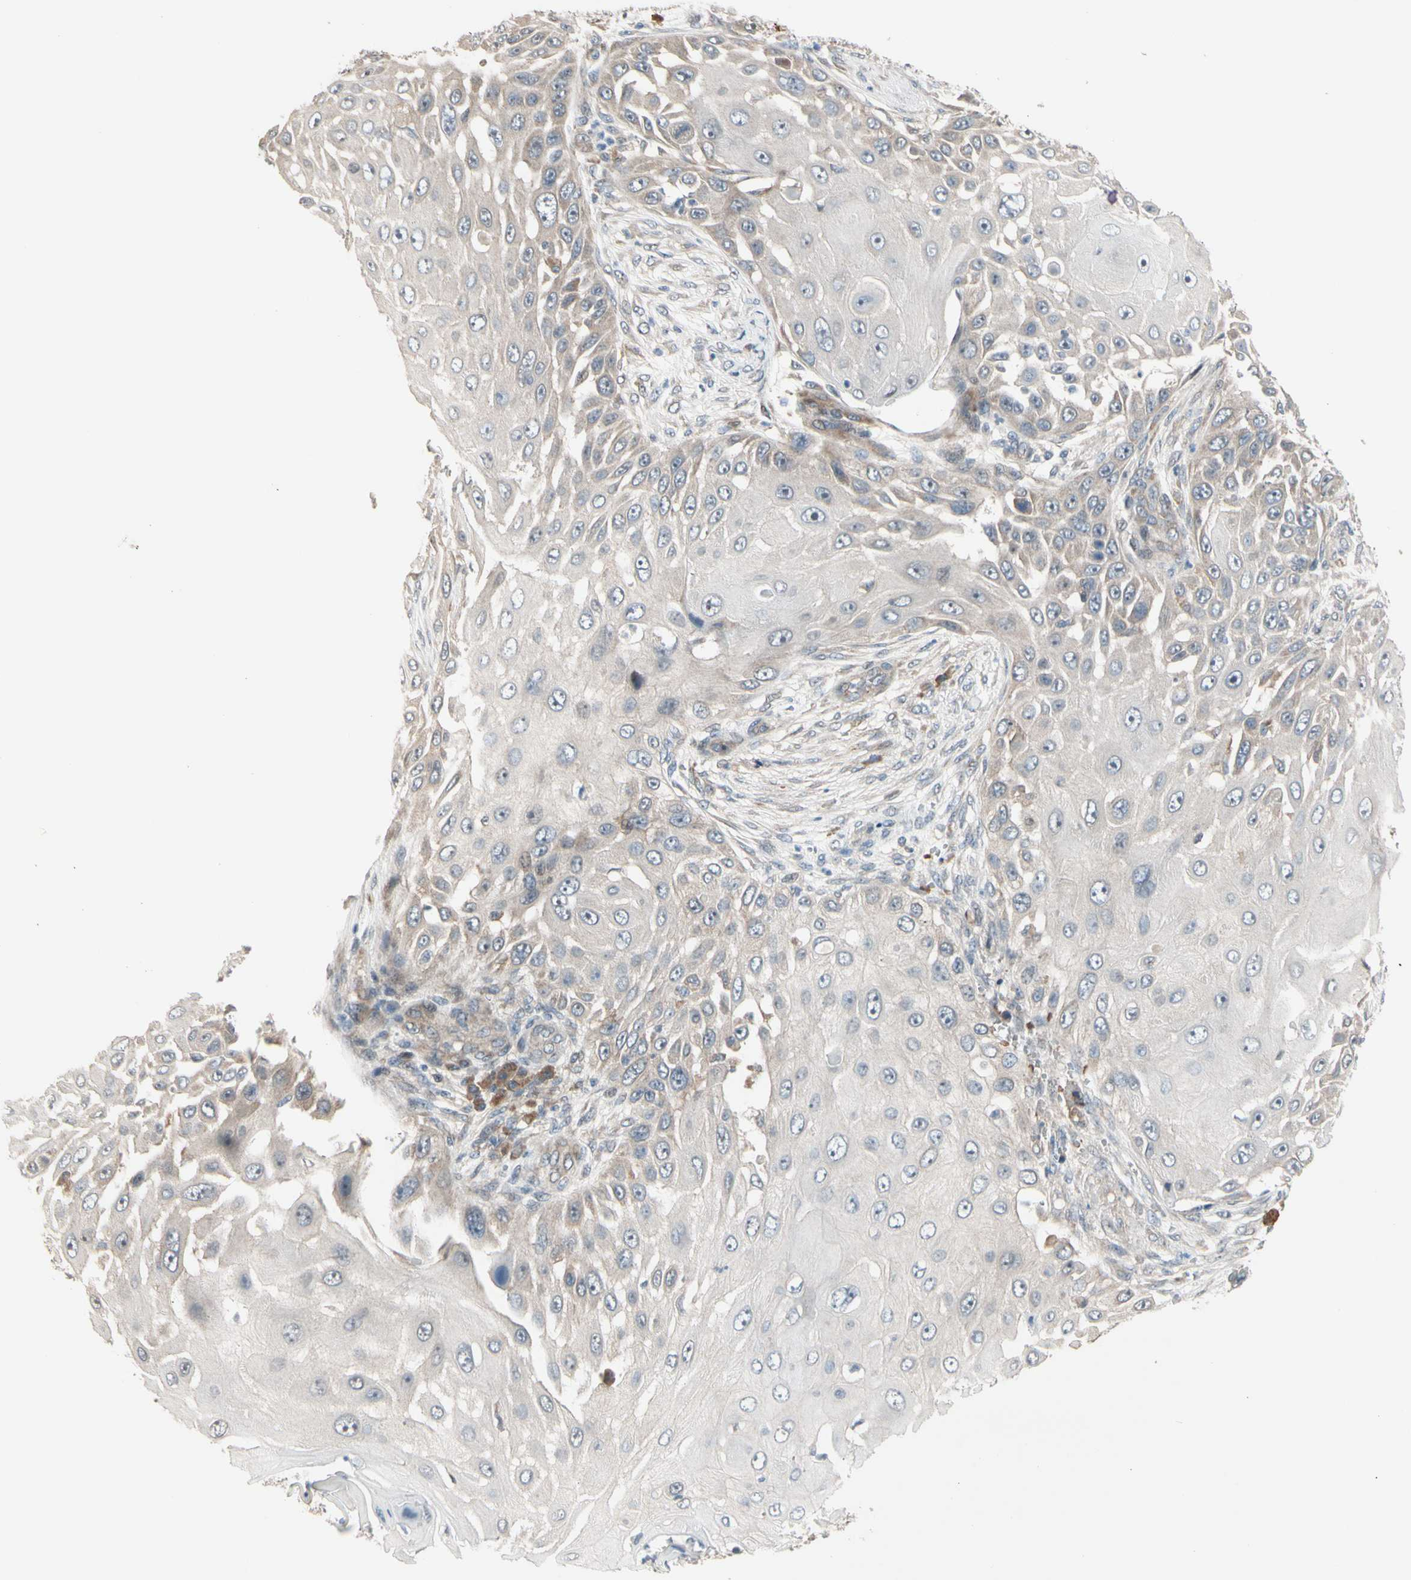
{"staining": {"intensity": "weak", "quantity": "<25%", "location": "cytoplasmic/membranous"}, "tissue": "skin cancer", "cell_type": "Tumor cells", "image_type": "cancer", "snomed": [{"axis": "morphology", "description": "Squamous cell carcinoma, NOS"}, {"axis": "topography", "description": "Skin"}], "caption": "Tumor cells are negative for protein expression in human squamous cell carcinoma (skin).", "gene": "SNX29", "patient": {"sex": "female", "age": 44}}